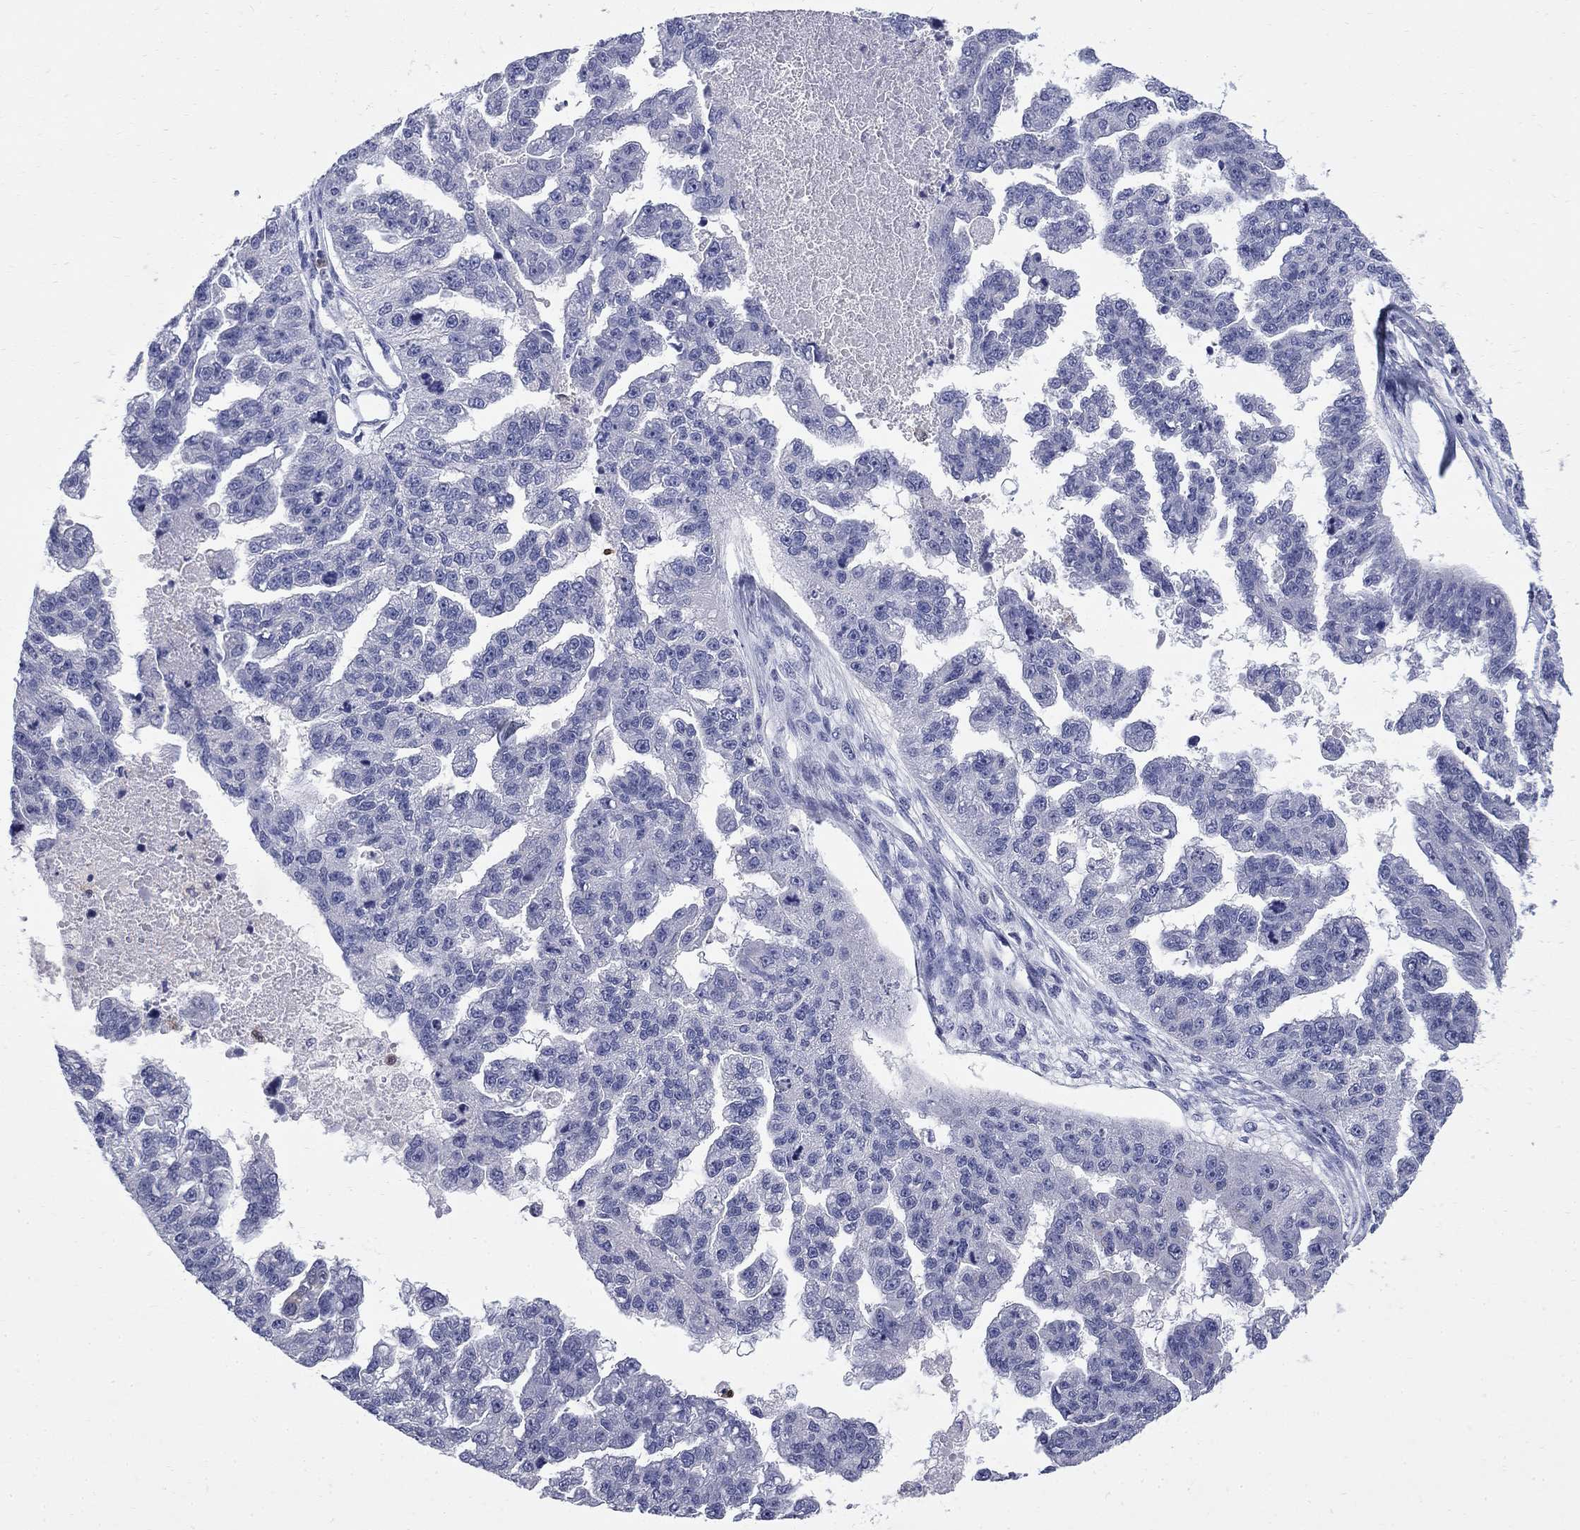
{"staining": {"intensity": "negative", "quantity": "none", "location": "none"}, "tissue": "ovarian cancer", "cell_type": "Tumor cells", "image_type": "cancer", "snomed": [{"axis": "morphology", "description": "Cystadenocarcinoma, serous, NOS"}, {"axis": "topography", "description": "Ovary"}], "caption": "There is no significant staining in tumor cells of ovarian serous cystadenocarcinoma. (Stains: DAB (3,3'-diaminobenzidine) immunohistochemistry (IHC) with hematoxylin counter stain, Microscopy: brightfield microscopy at high magnification).", "gene": "SERPINB2", "patient": {"sex": "female", "age": 58}}